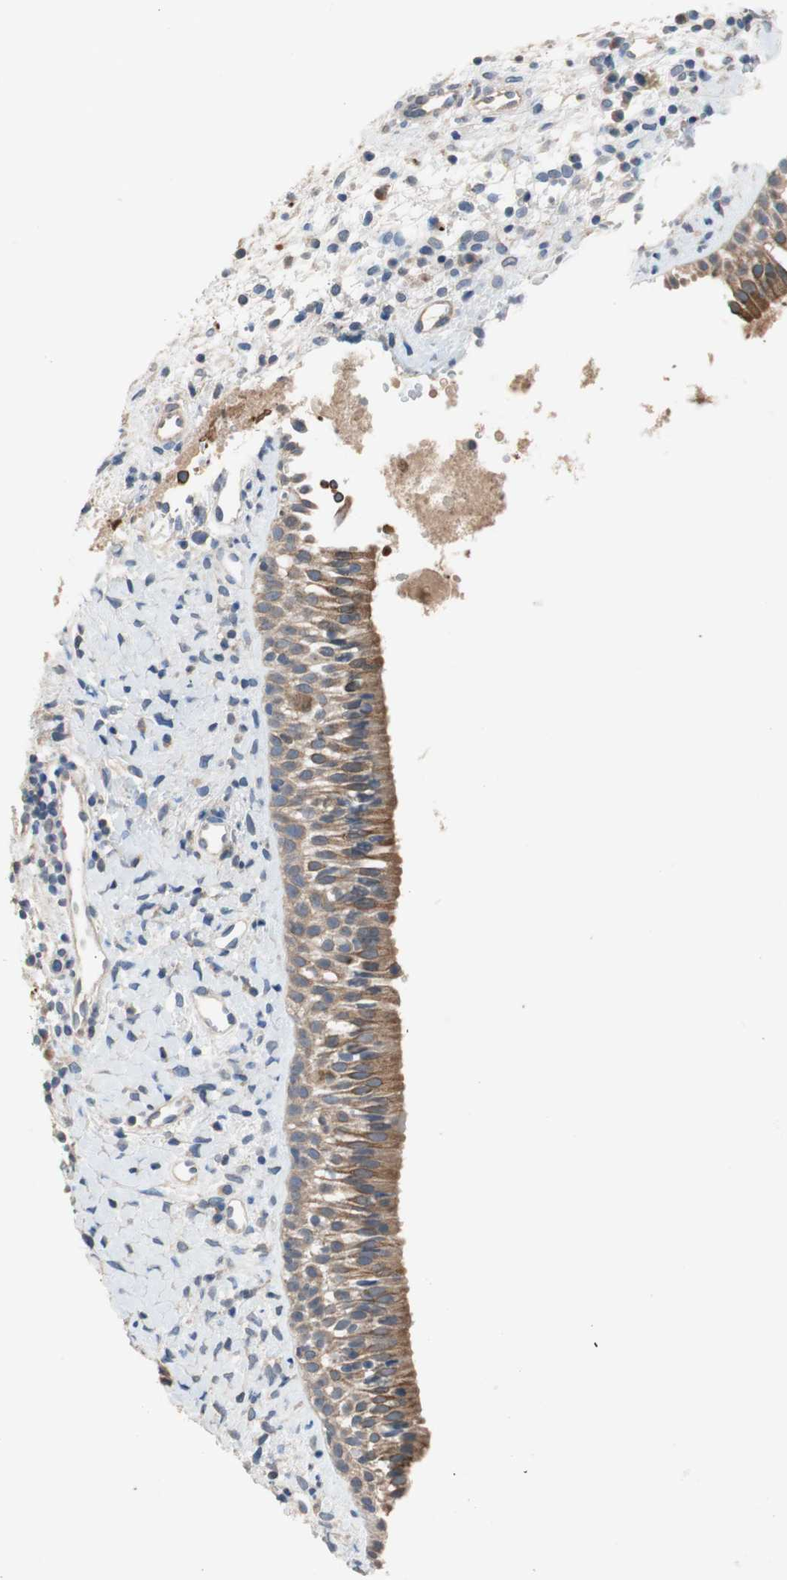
{"staining": {"intensity": "moderate", "quantity": ">75%", "location": "cytoplasmic/membranous"}, "tissue": "nasopharynx", "cell_type": "Respiratory epithelial cells", "image_type": "normal", "snomed": [{"axis": "morphology", "description": "Normal tissue, NOS"}, {"axis": "topography", "description": "Nasopharynx"}], "caption": "Moderate cytoplasmic/membranous expression for a protein is appreciated in approximately >75% of respiratory epithelial cells of benign nasopharynx using IHC.", "gene": "ADAP1", "patient": {"sex": "male", "age": 22}}